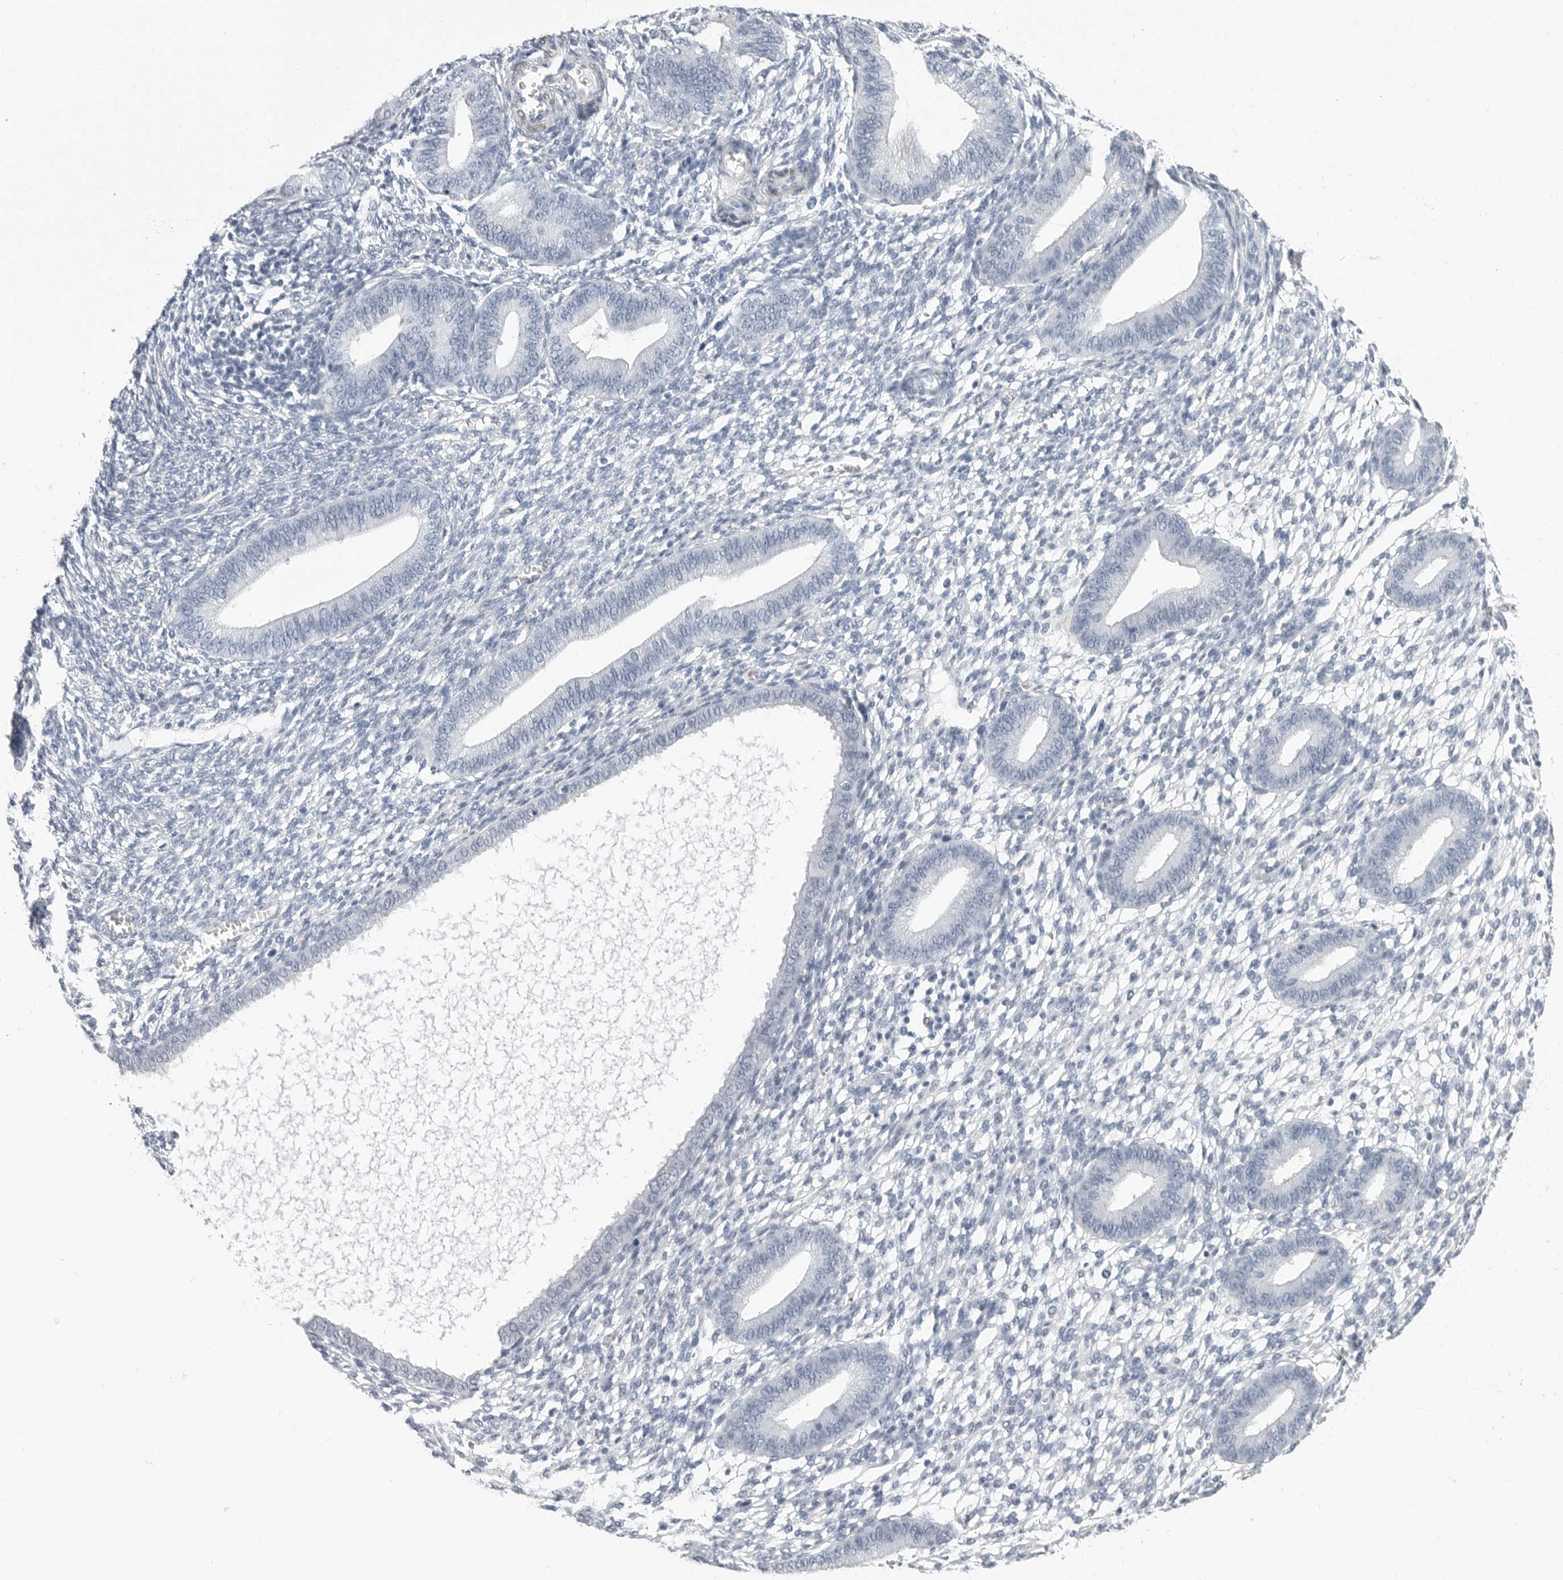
{"staining": {"intensity": "negative", "quantity": "none", "location": "none"}, "tissue": "endometrium", "cell_type": "Cells in endometrial stroma", "image_type": "normal", "snomed": [{"axis": "morphology", "description": "Normal tissue, NOS"}, {"axis": "topography", "description": "Endometrium"}], "caption": "Image shows no protein positivity in cells in endometrial stroma of unremarkable endometrium. (DAB (3,3'-diaminobenzidine) immunohistochemistry with hematoxylin counter stain).", "gene": "PLN", "patient": {"sex": "female", "age": 46}}